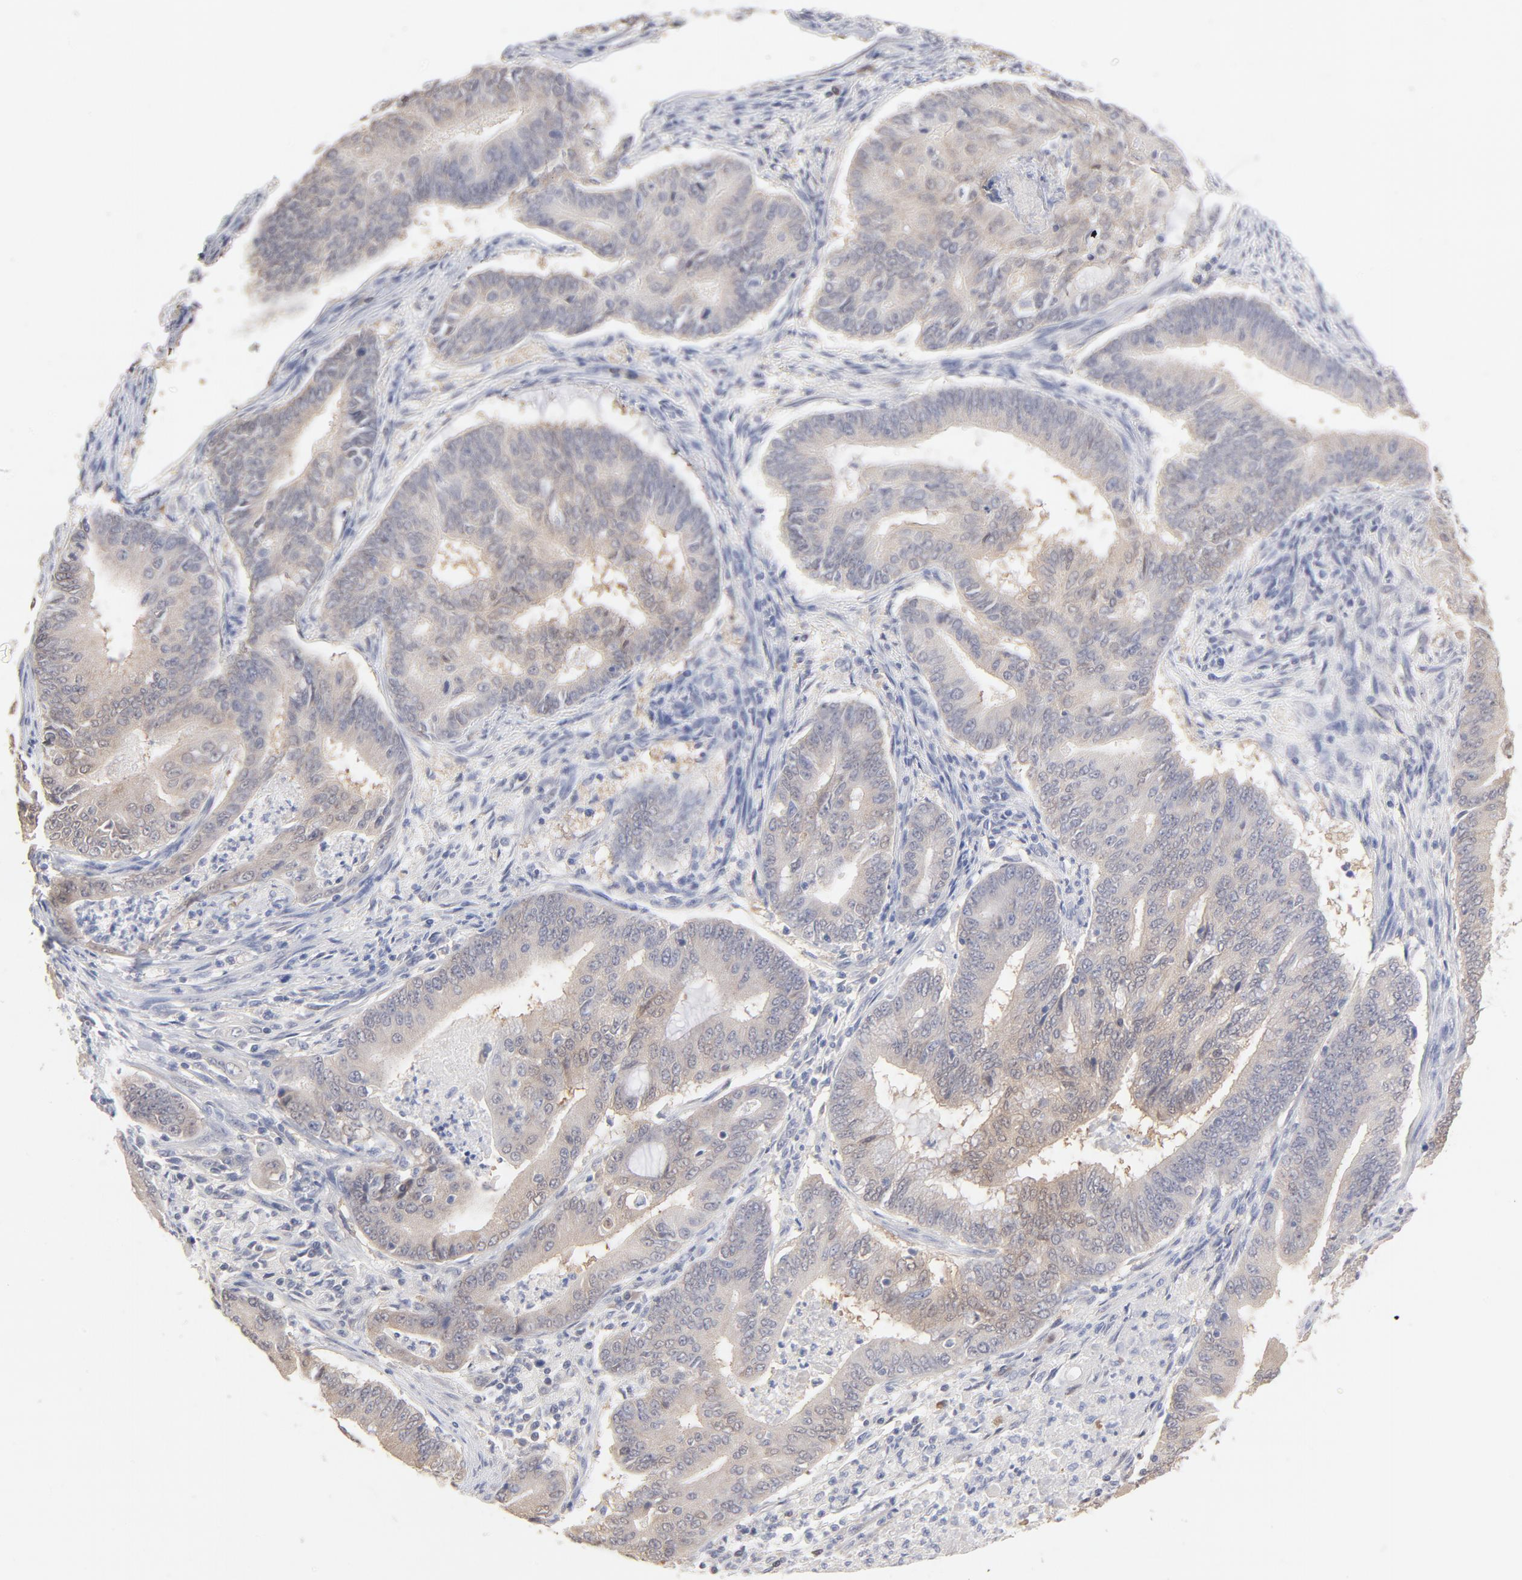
{"staining": {"intensity": "weak", "quantity": "25%-75%", "location": "cytoplasmic/membranous"}, "tissue": "endometrial cancer", "cell_type": "Tumor cells", "image_type": "cancer", "snomed": [{"axis": "morphology", "description": "Adenocarcinoma, NOS"}, {"axis": "topography", "description": "Endometrium"}], "caption": "A histopathology image of endometrial cancer (adenocarcinoma) stained for a protein demonstrates weak cytoplasmic/membranous brown staining in tumor cells. (DAB (3,3'-diaminobenzidine) = brown stain, brightfield microscopy at high magnification).", "gene": "MIF", "patient": {"sex": "female", "age": 63}}